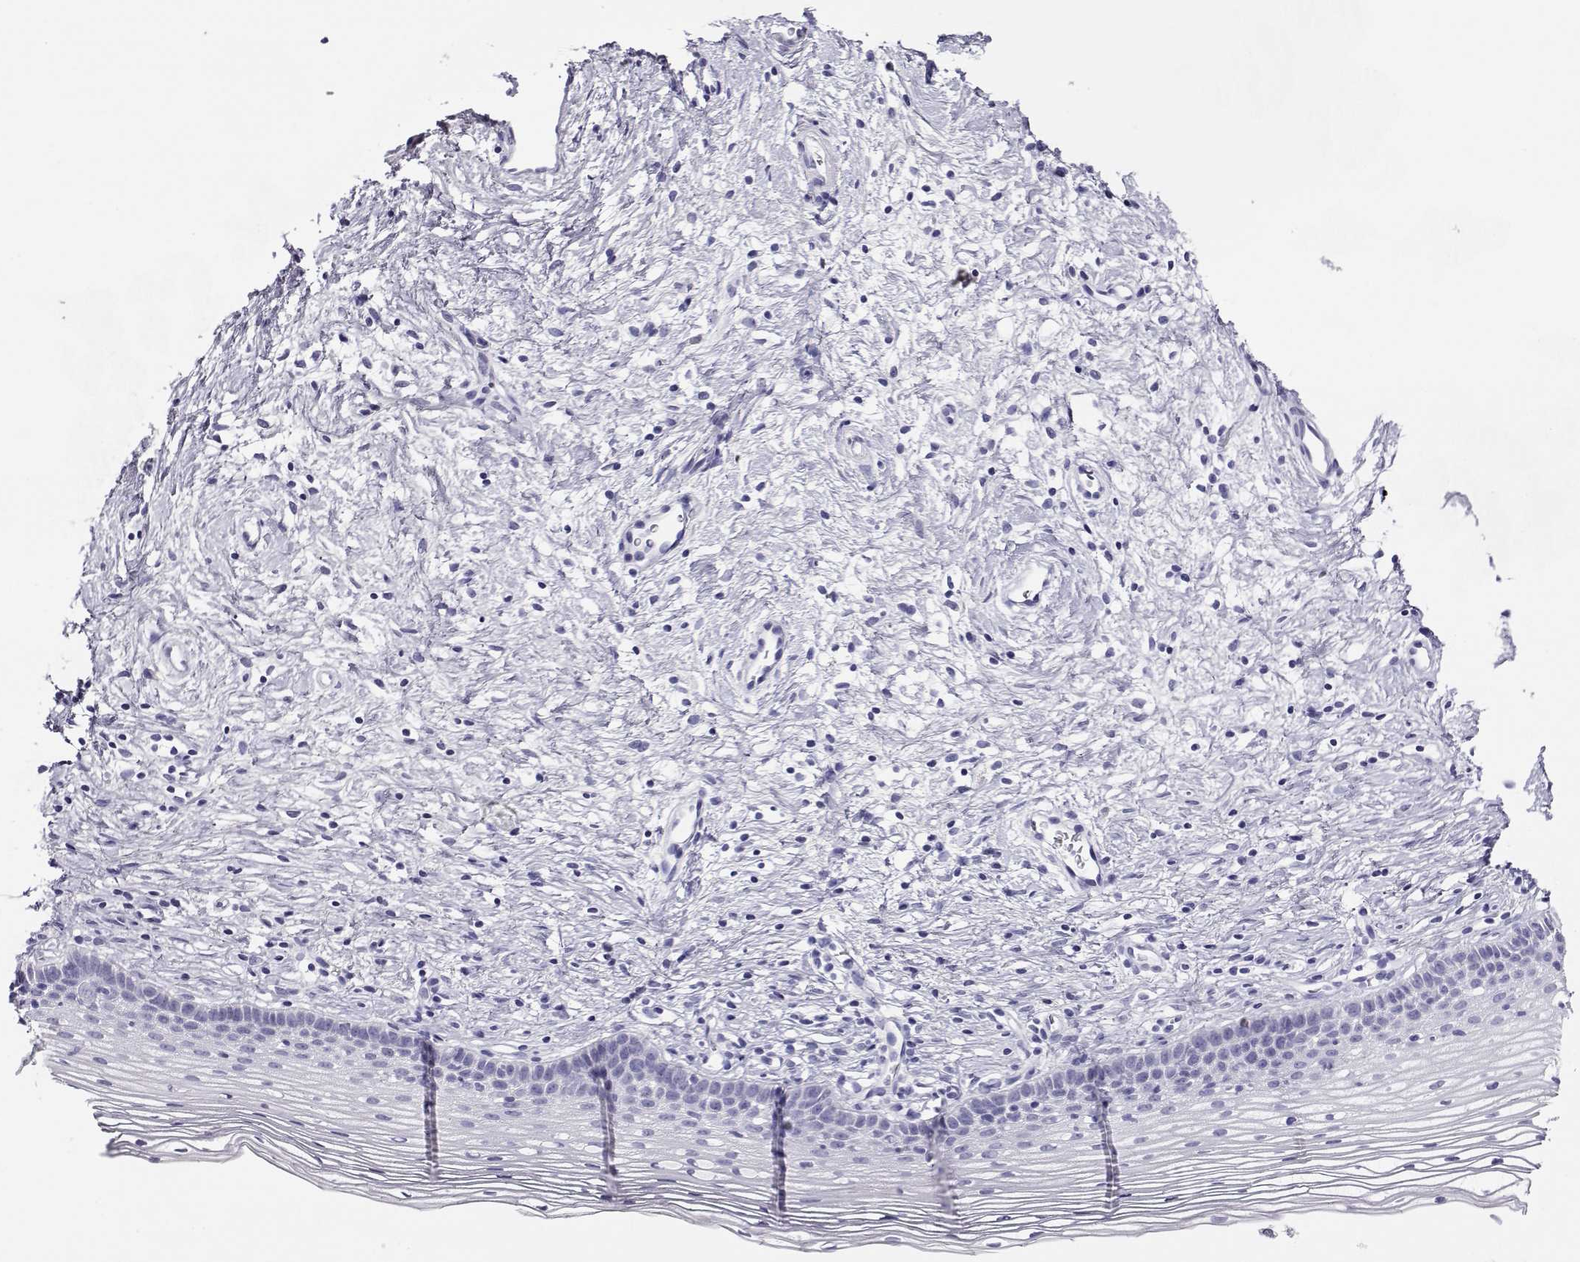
{"staining": {"intensity": "negative", "quantity": "none", "location": "none"}, "tissue": "cervix", "cell_type": "Glandular cells", "image_type": "normal", "snomed": [{"axis": "morphology", "description": "Normal tissue, NOS"}, {"axis": "topography", "description": "Cervix"}], "caption": "Immunohistochemistry (IHC) of normal cervix shows no expression in glandular cells. The staining was performed using DAB to visualize the protein expression in brown, while the nuclei were stained in blue with hematoxylin (Magnification: 20x).", "gene": "CABS1", "patient": {"sex": "female", "age": 39}}